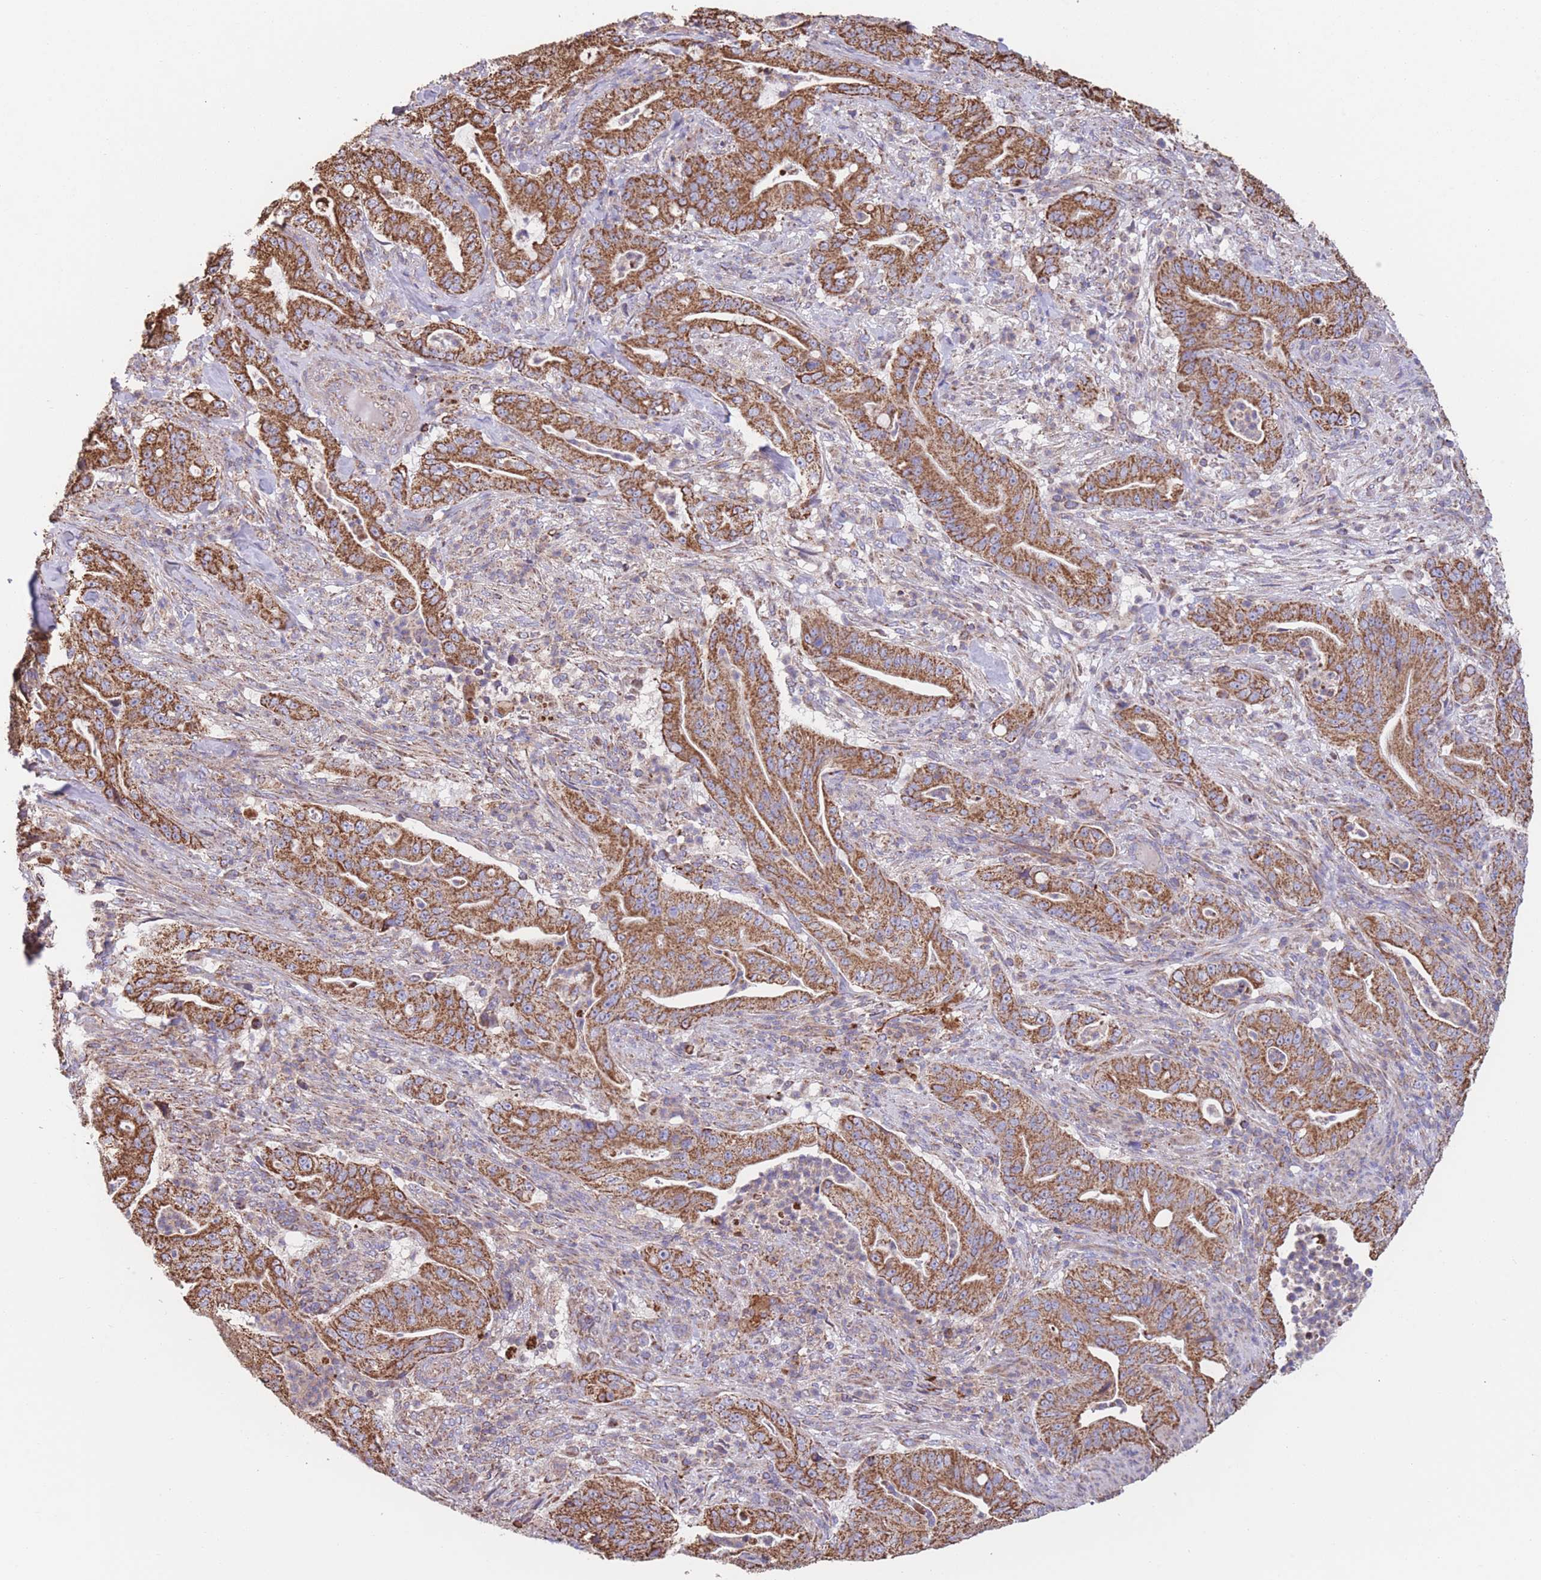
{"staining": {"intensity": "strong", "quantity": ">75%", "location": "cytoplasmic/membranous"}, "tissue": "pancreatic cancer", "cell_type": "Tumor cells", "image_type": "cancer", "snomed": [{"axis": "morphology", "description": "Adenocarcinoma, NOS"}, {"axis": "topography", "description": "Pancreas"}], "caption": "Immunohistochemical staining of human pancreatic cancer exhibits strong cytoplasmic/membranous protein staining in approximately >75% of tumor cells. The protein is stained brown, and the nuclei are stained in blue (DAB (3,3'-diaminobenzidine) IHC with brightfield microscopy, high magnification).", "gene": "FKBP8", "patient": {"sex": "male", "age": 71}}